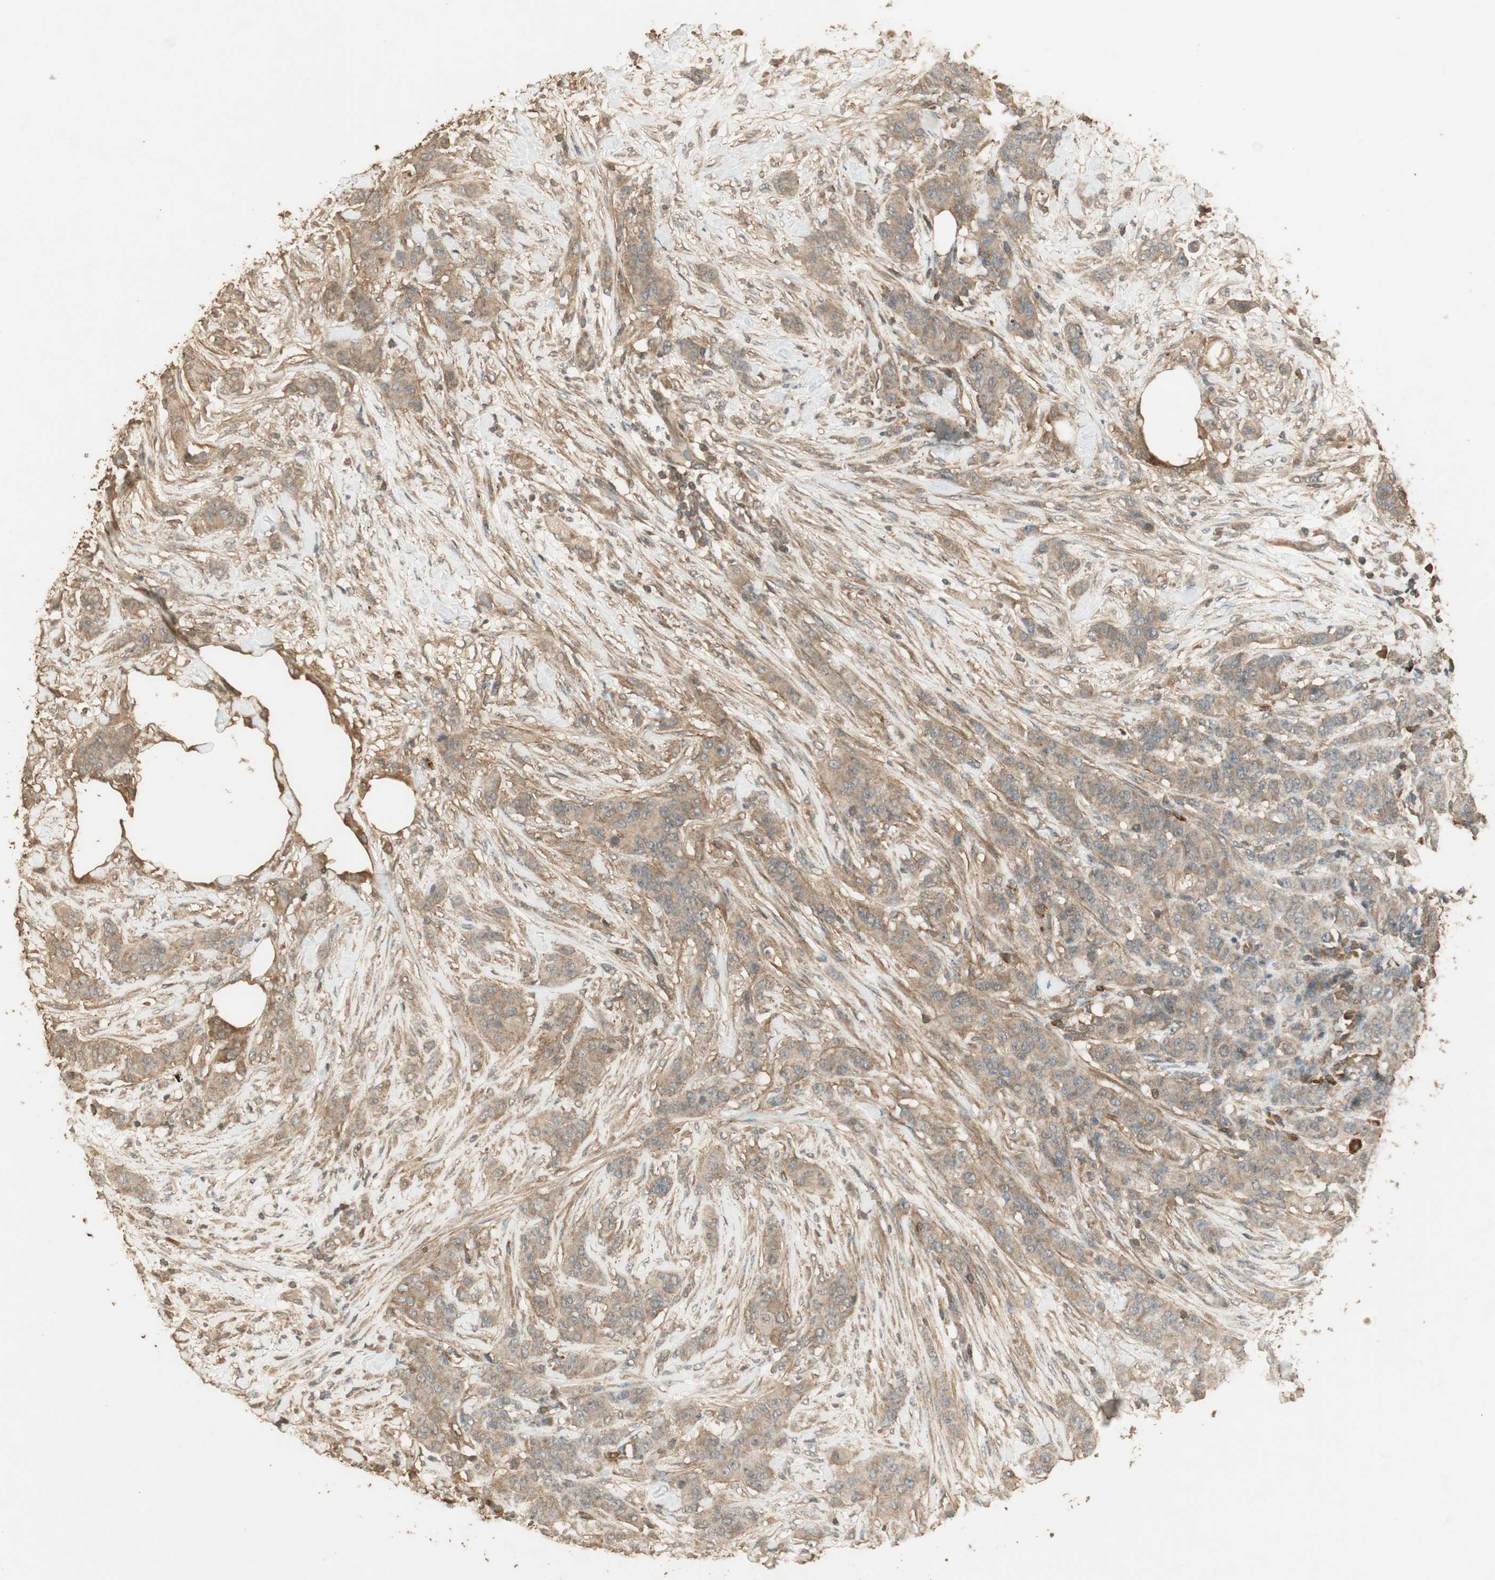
{"staining": {"intensity": "moderate", "quantity": ">75%", "location": "cytoplasmic/membranous"}, "tissue": "breast cancer", "cell_type": "Tumor cells", "image_type": "cancer", "snomed": [{"axis": "morphology", "description": "Duct carcinoma"}, {"axis": "topography", "description": "Breast"}], "caption": "Immunohistochemistry histopathology image of neoplastic tissue: breast invasive ductal carcinoma stained using immunohistochemistry (IHC) demonstrates medium levels of moderate protein expression localized specifically in the cytoplasmic/membranous of tumor cells, appearing as a cytoplasmic/membranous brown color.", "gene": "USP2", "patient": {"sex": "female", "age": 40}}